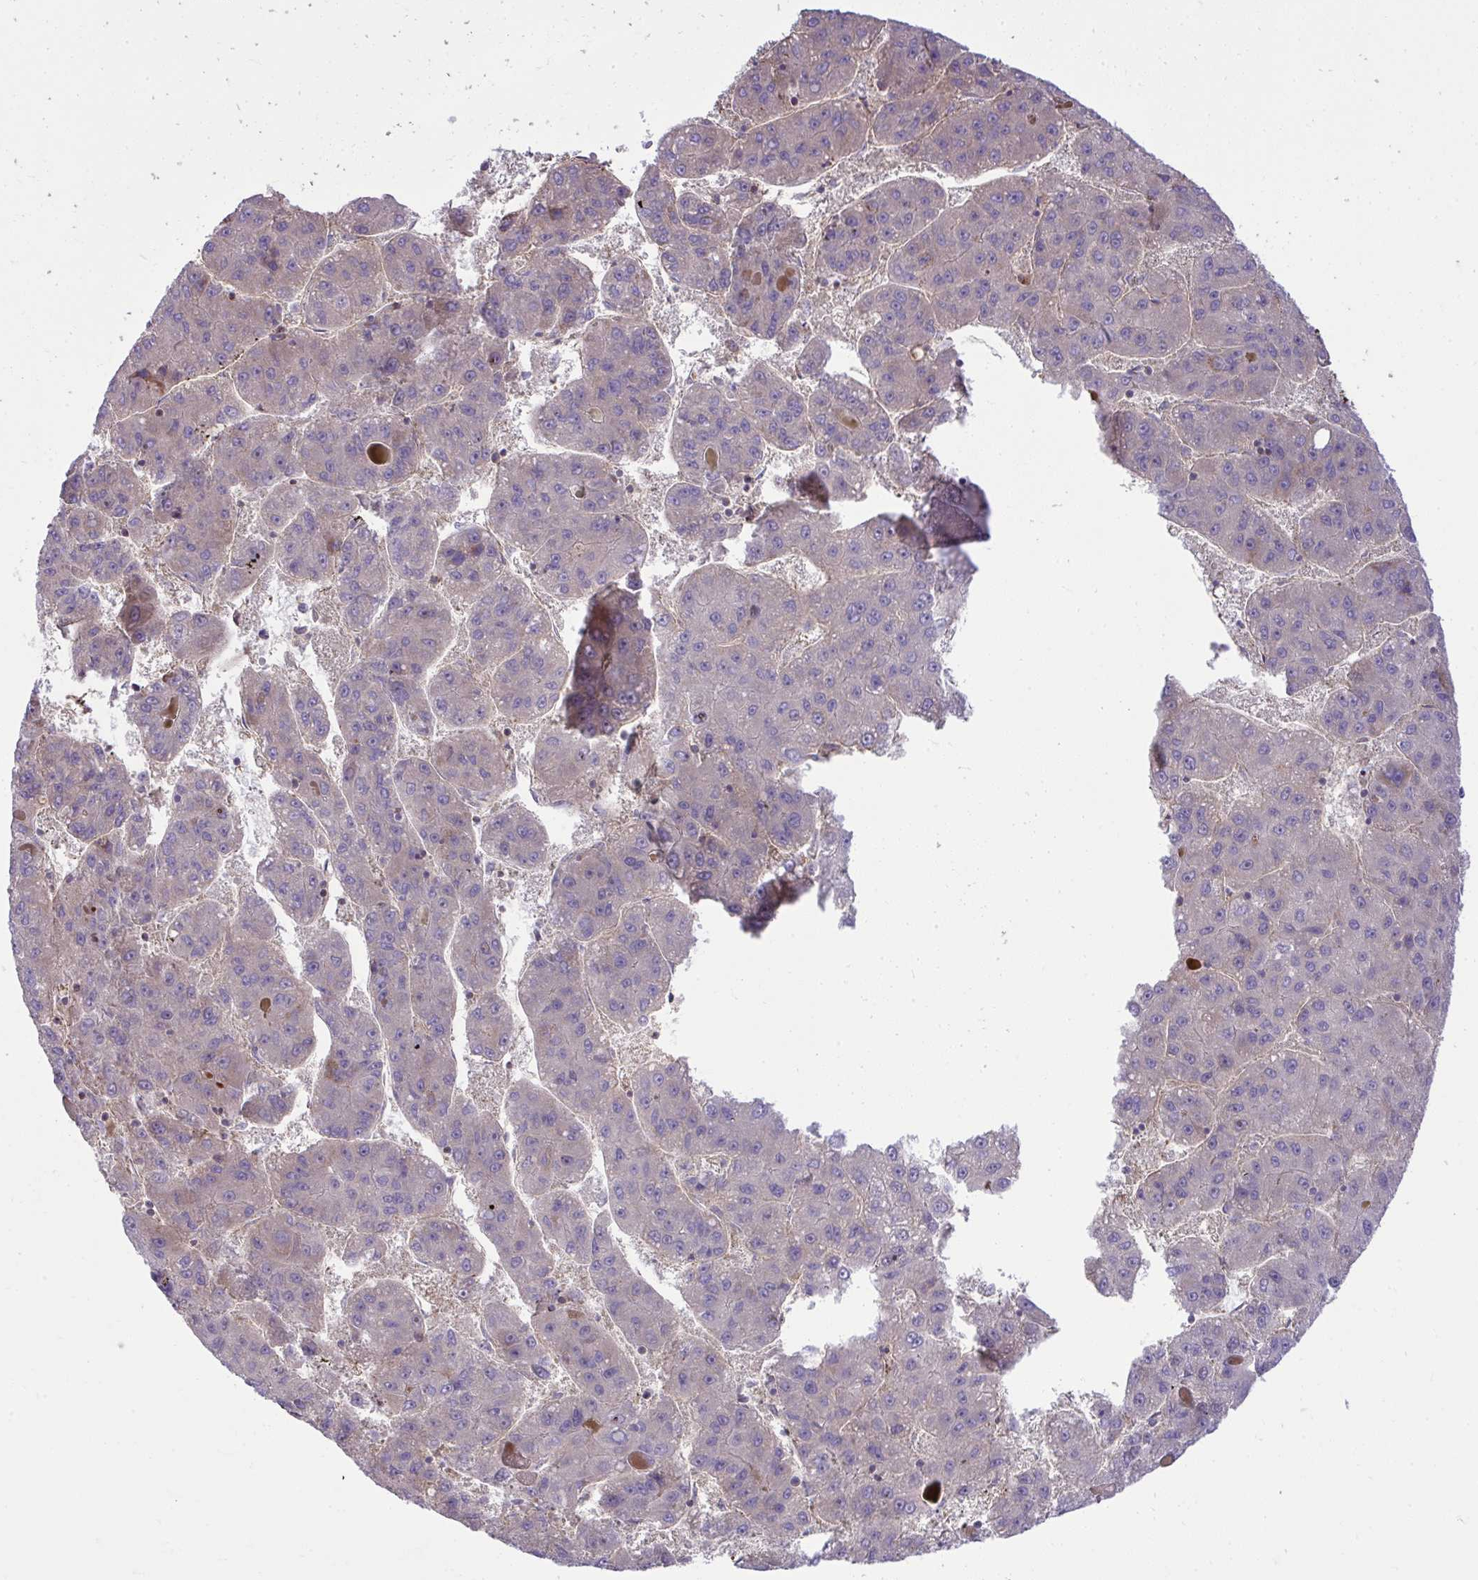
{"staining": {"intensity": "negative", "quantity": "none", "location": "none"}, "tissue": "liver cancer", "cell_type": "Tumor cells", "image_type": "cancer", "snomed": [{"axis": "morphology", "description": "Carcinoma, Hepatocellular, NOS"}, {"axis": "topography", "description": "Liver"}], "caption": "Immunohistochemistry (IHC) image of neoplastic tissue: human liver cancer stained with DAB (3,3'-diaminobenzidine) reveals no significant protein positivity in tumor cells.", "gene": "NMNAT3", "patient": {"sex": "female", "age": 82}}